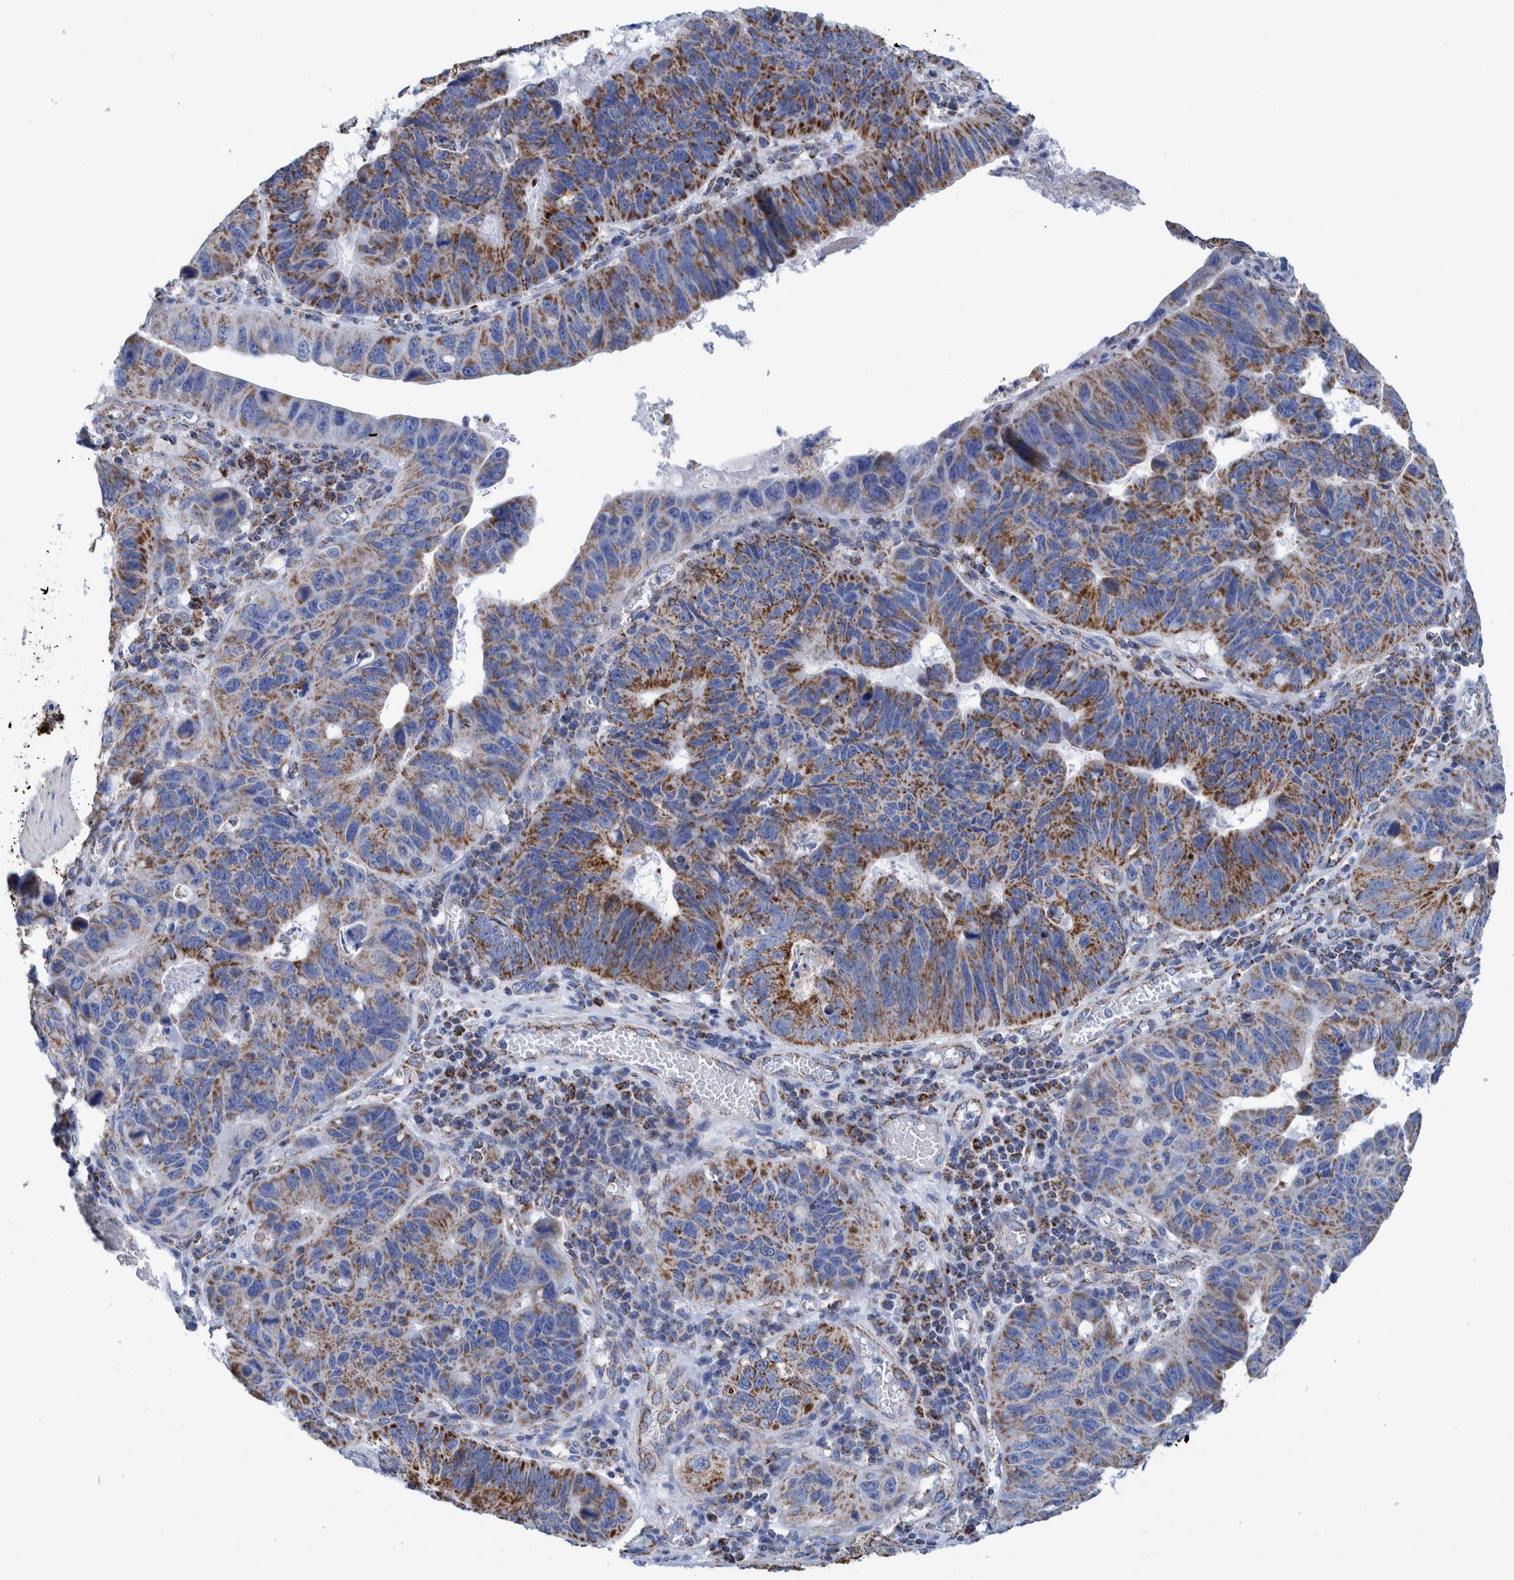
{"staining": {"intensity": "moderate", "quantity": ">75%", "location": "cytoplasmic/membranous"}, "tissue": "stomach cancer", "cell_type": "Tumor cells", "image_type": "cancer", "snomed": [{"axis": "morphology", "description": "Adenocarcinoma, NOS"}, {"axis": "topography", "description": "Stomach"}], "caption": "IHC of stomach cancer (adenocarcinoma) shows medium levels of moderate cytoplasmic/membranous positivity in about >75% of tumor cells. Immunohistochemistry (ihc) stains the protein in brown and the nuclei are stained blue.", "gene": "DECR1", "patient": {"sex": "male", "age": 59}}